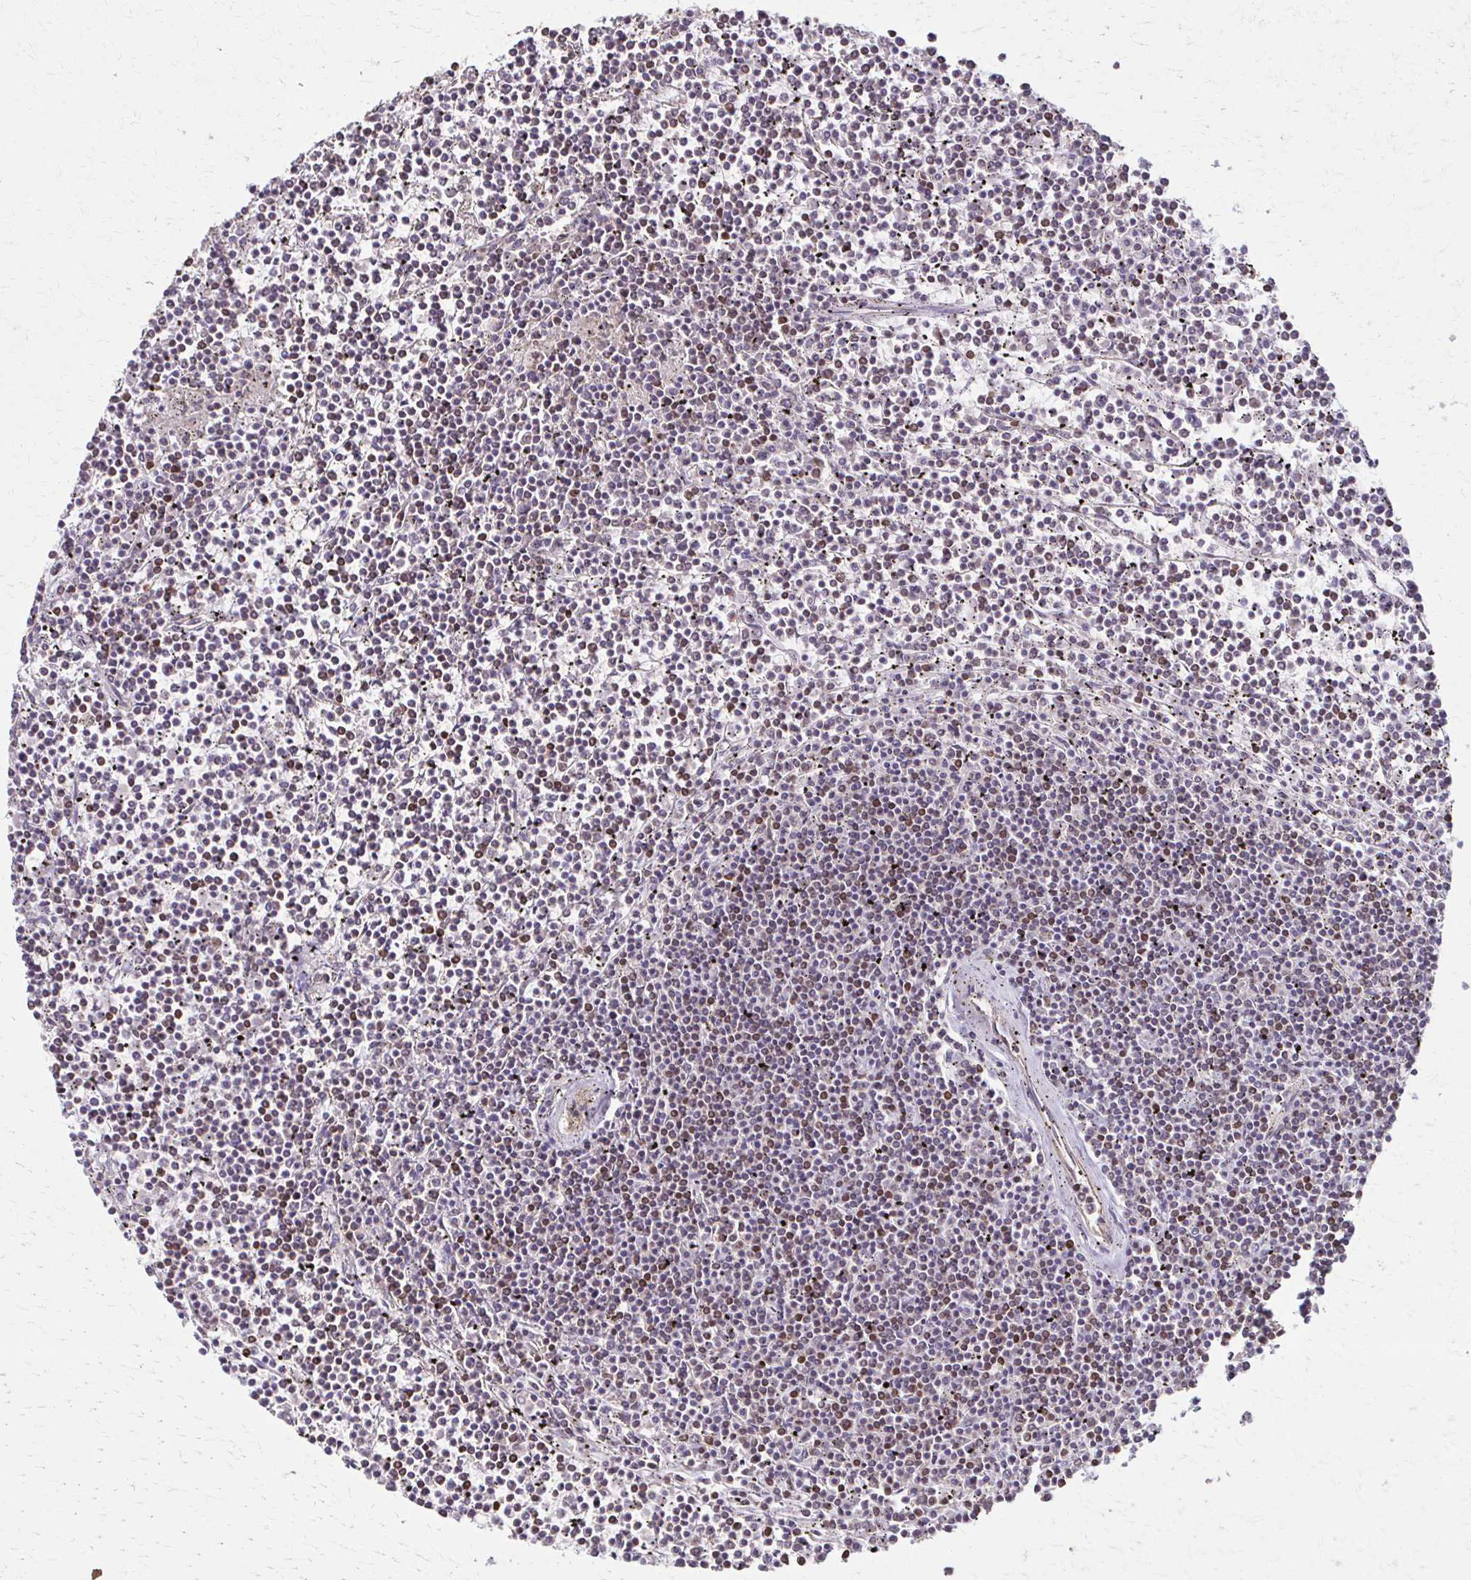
{"staining": {"intensity": "weak", "quantity": "<25%", "location": "cytoplasmic/membranous"}, "tissue": "lymphoma", "cell_type": "Tumor cells", "image_type": "cancer", "snomed": [{"axis": "morphology", "description": "Malignant lymphoma, non-Hodgkin's type, Low grade"}, {"axis": "topography", "description": "Spleen"}], "caption": "Tumor cells are negative for brown protein staining in malignant lymphoma, non-Hodgkin's type (low-grade).", "gene": "IL18BP", "patient": {"sex": "female", "age": 19}}